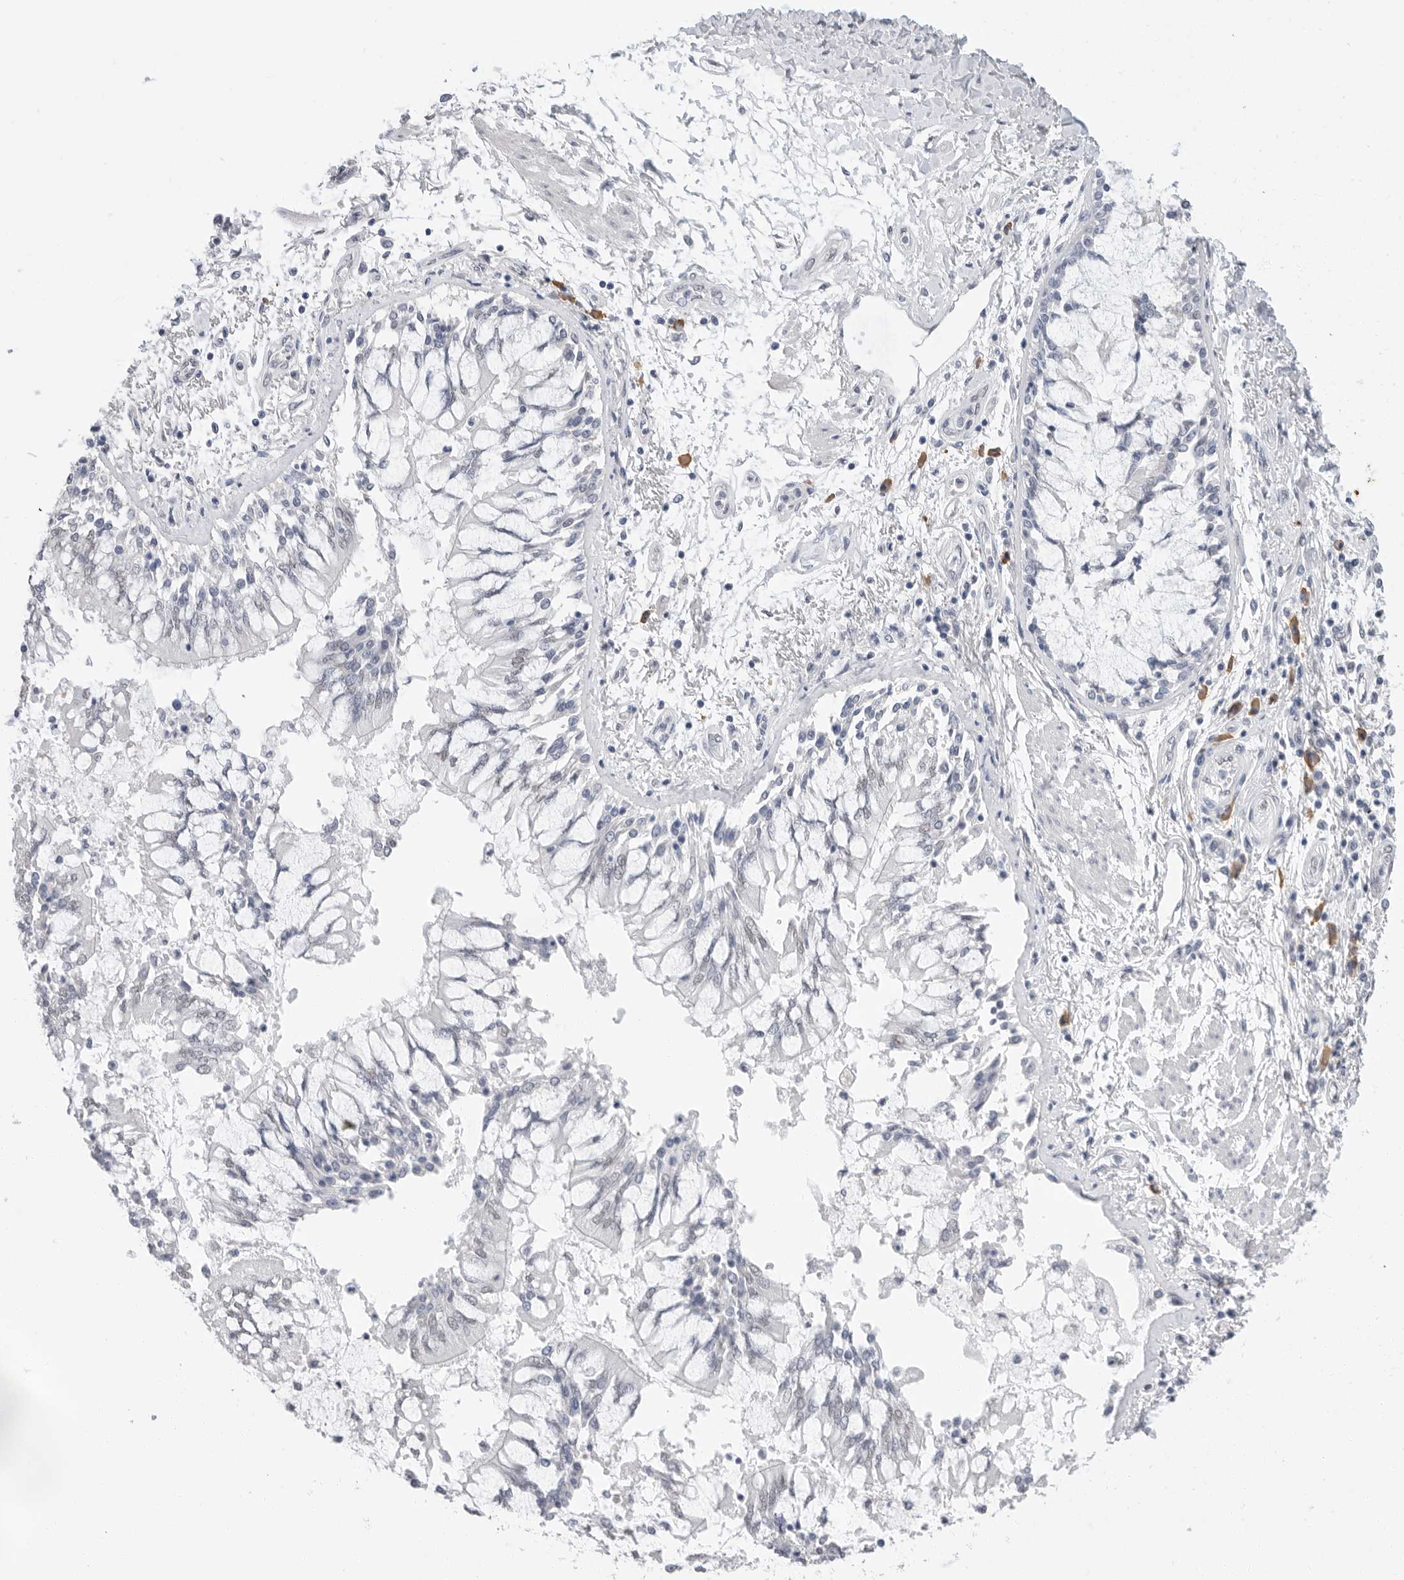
{"staining": {"intensity": "negative", "quantity": "none", "location": "none"}, "tissue": "lung cancer", "cell_type": "Tumor cells", "image_type": "cancer", "snomed": [{"axis": "morphology", "description": "Normal tissue, NOS"}, {"axis": "morphology", "description": "Squamous cell carcinoma, NOS"}, {"axis": "topography", "description": "Lymph node"}, {"axis": "topography", "description": "Cartilage tissue"}, {"axis": "topography", "description": "Bronchus"}, {"axis": "topography", "description": "Lung"}, {"axis": "topography", "description": "Peripheral nerve tissue"}], "caption": "The image displays no staining of tumor cells in squamous cell carcinoma (lung).", "gene": "ARHGEF10", "patient": {"sex": "female", "age": 49}}